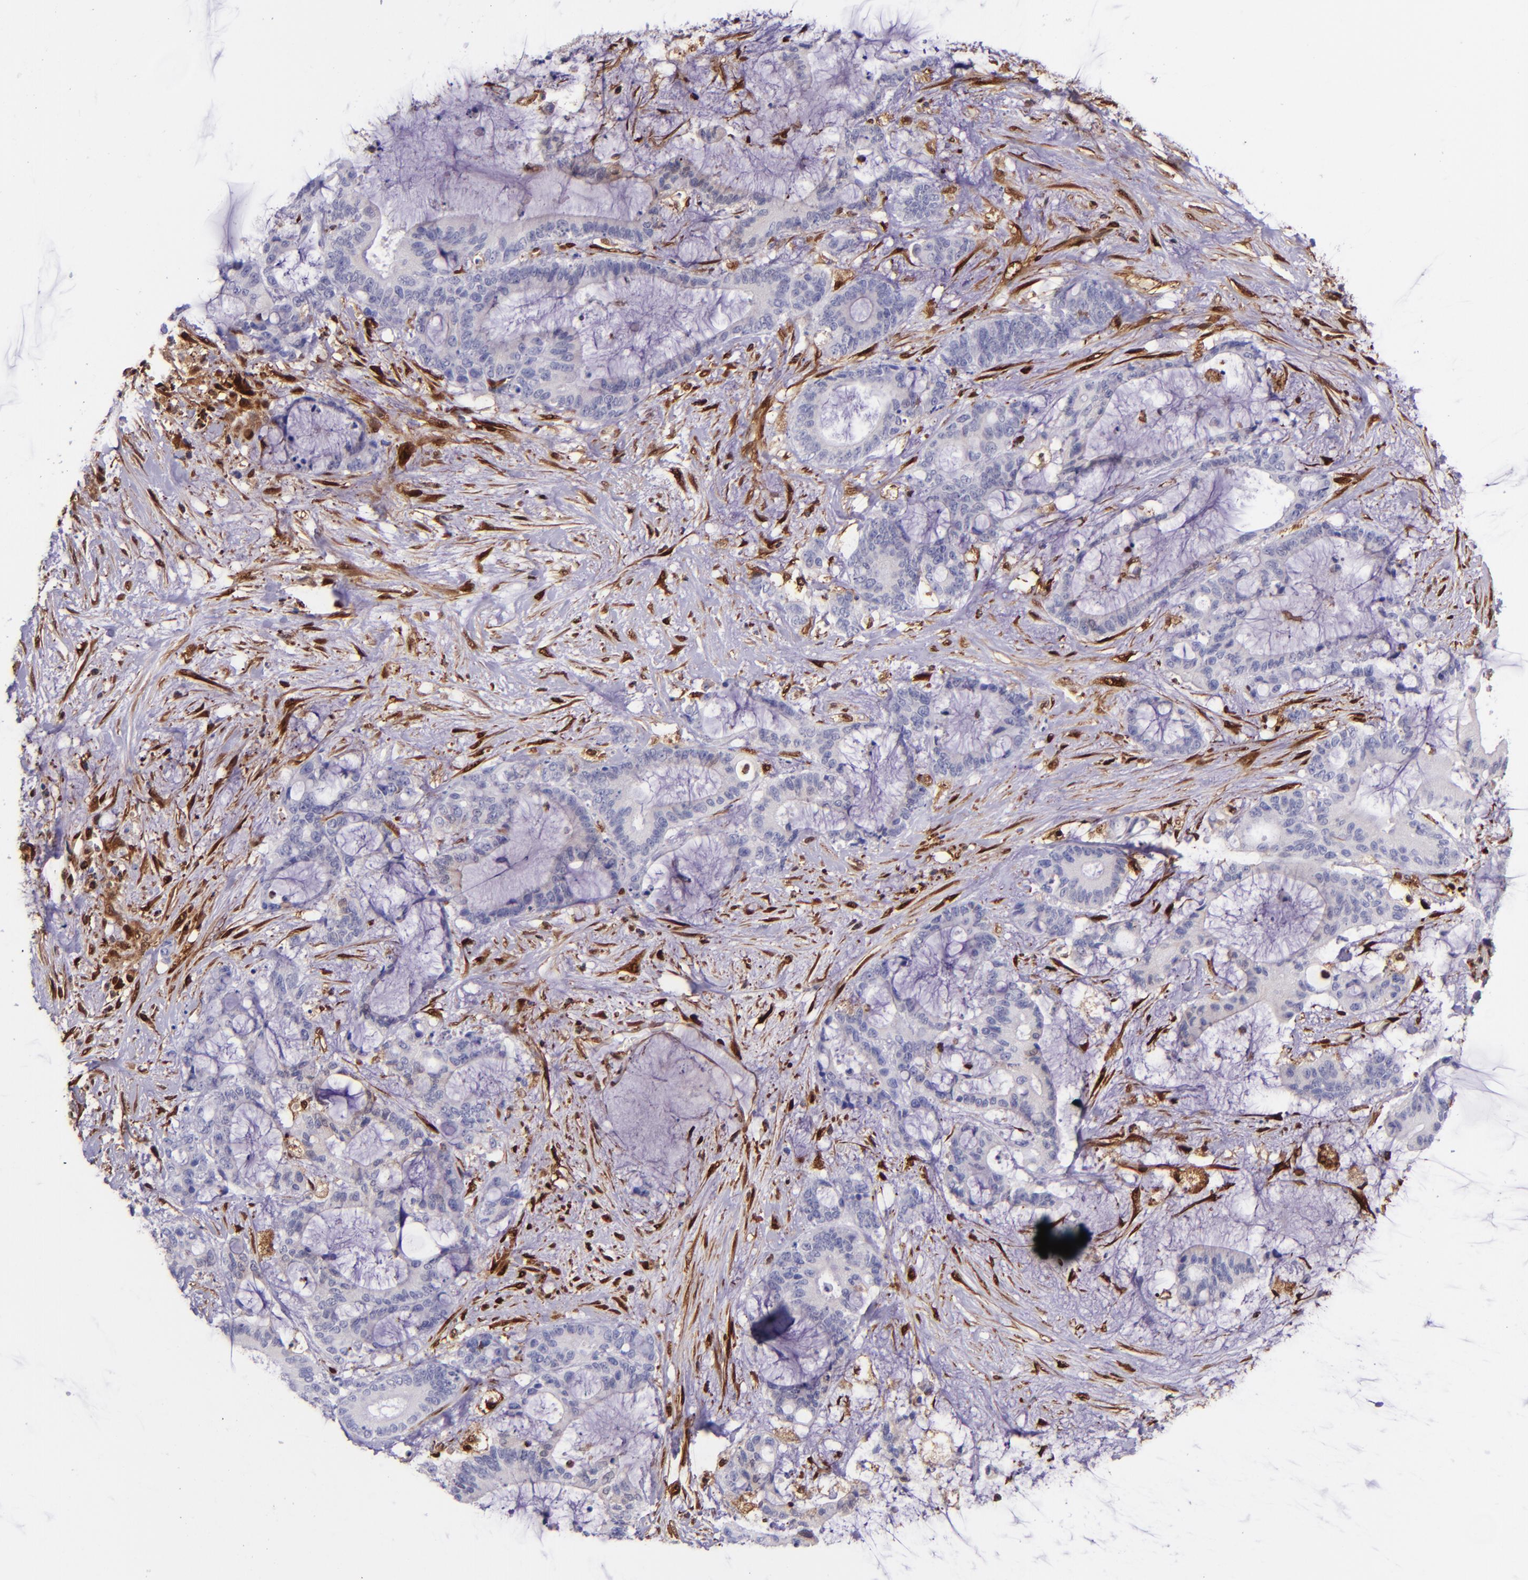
{"staining": {"intensity": "negative", "quantity": "none", "location": "none"}, "tissue": "liver cancer", "cell_type": "Tumor cells", "image_type": "cancer", "snomed": [{"axis": "morphology", "description": "Cholangiocarcinoma"}, {"axis": "topography", "description": "Liver"}], "caption": "Histopathology image shows no protein expression in tumor cells of liver cholangiocarcinoma tissue. Nuclei are stained in blue.", "gene": "LGALS1", "patient": {"sex": "female", "age": 73}}